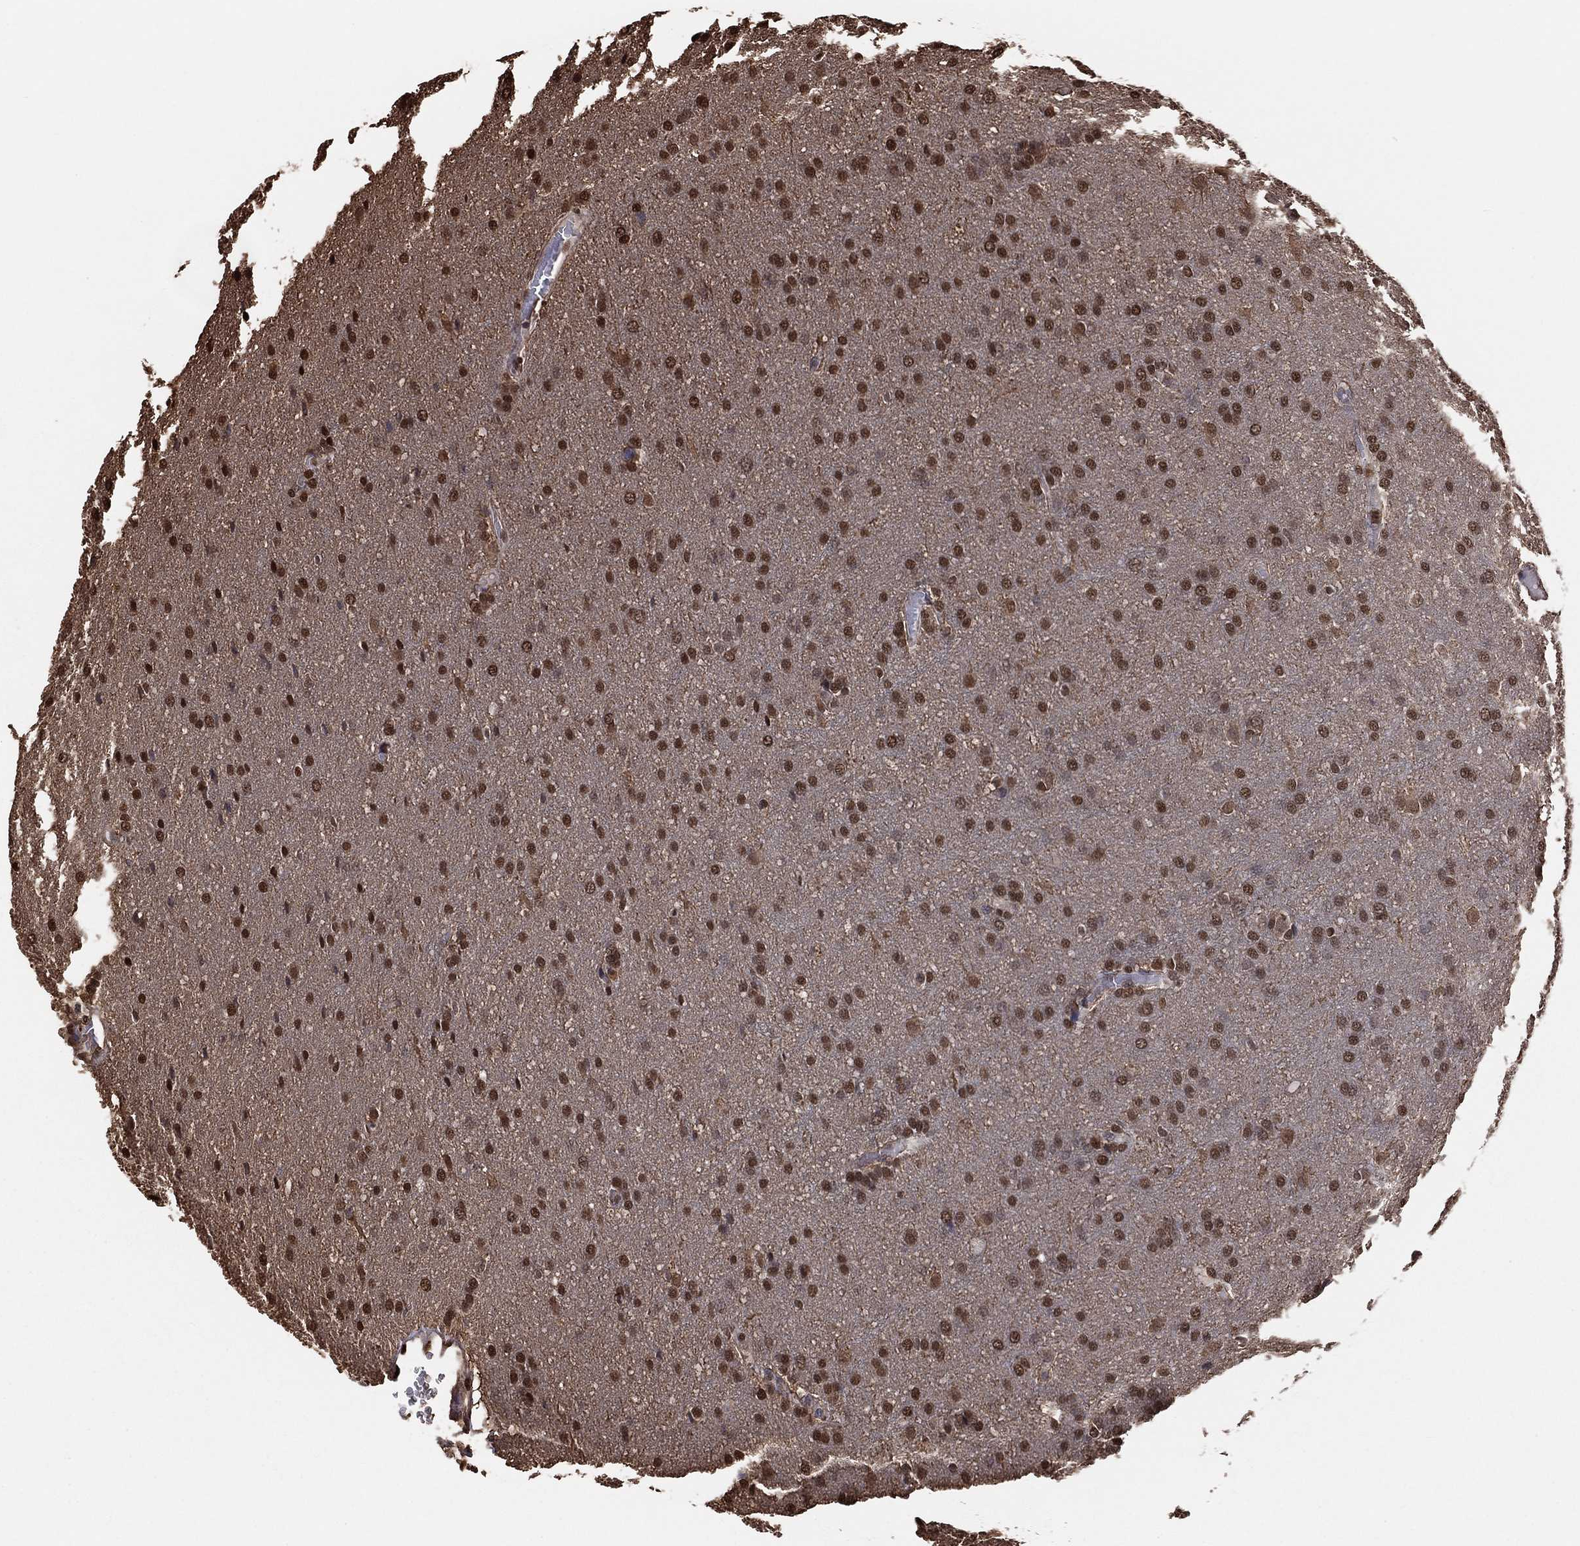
{"staining": {"intensity": "strong", "quantity": "25%-75%", "location": "nuclear"}, "tissue": "glioma", "cell_type": "Tumor cells", "image_type": "cancer", "snomed": [{"axis": "morphology", "description": "Glioma, malignant, Low grade"}, {"axis": "topography", "description": "Brain"}], "caption": "DAB immunohistochemical staining of malignant glioma (low-grade) exhibits strong nuclear protein staining in approximately 25%-75% of tumor cells. (brown staining indicates protein expression, while blue staining denotes nuclei).", "gene": "GAPDH", "patient": {"sex": "female", "age": 32}}